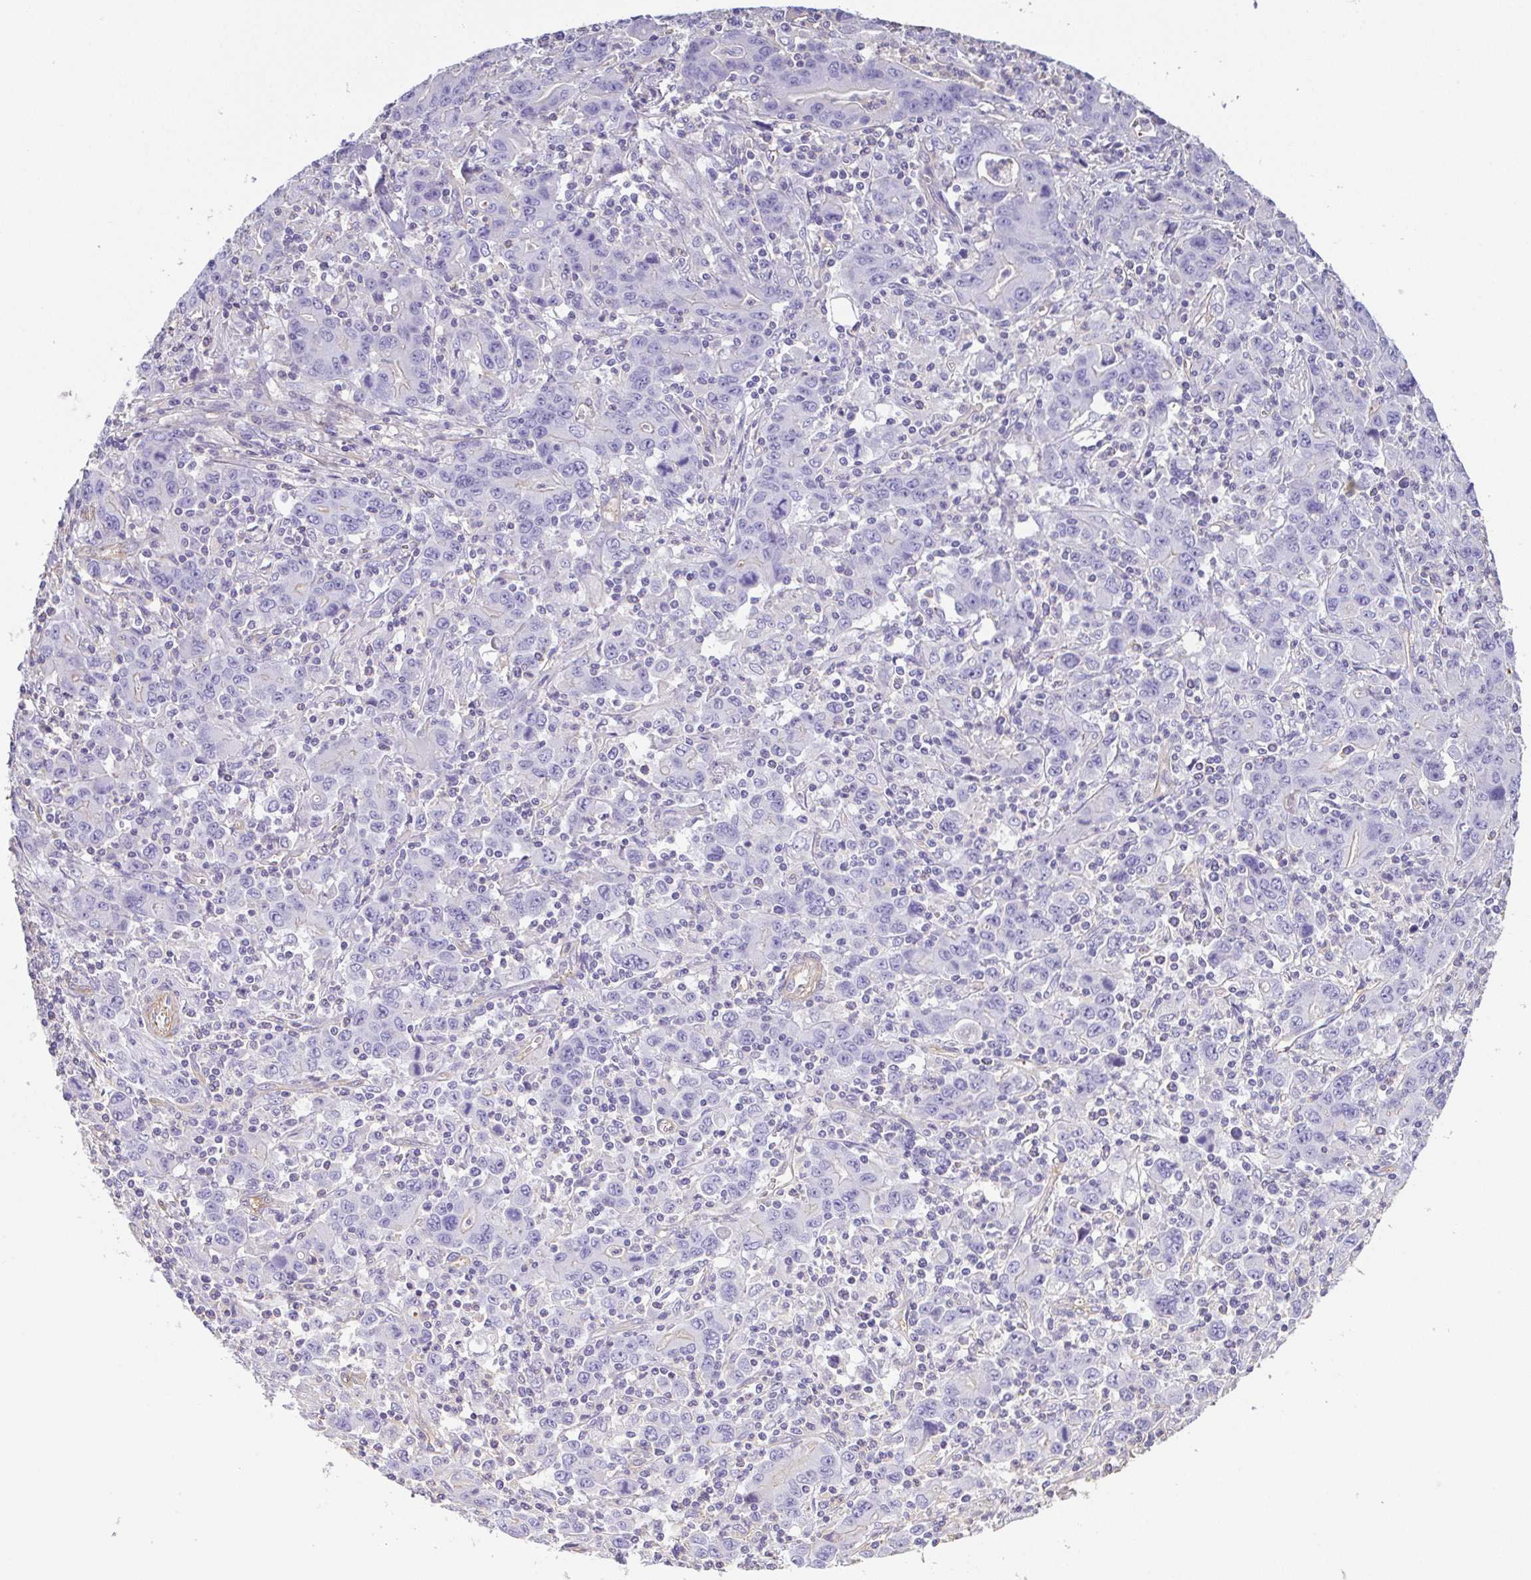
{"staining": {"intensity": "negative", "quantity": "none", "location": "none"}, "tissue": "stomach cancer", "cell_type": "Tumor cells", "image_type": "cancer", "snomed": [{"axis": "morphology", "description": "Adenocarcinoma, NOS"}, {"axis": "topography", "description": "Stomach, upper"}], "caption": "High power microscopy micrograph of an immunohistochemistry image of adenocarcinoma (stomach), revealing no significant positivity in tumor cells.", "gene": "MYL6", "patient": {"sex": "male", "age": 69}}